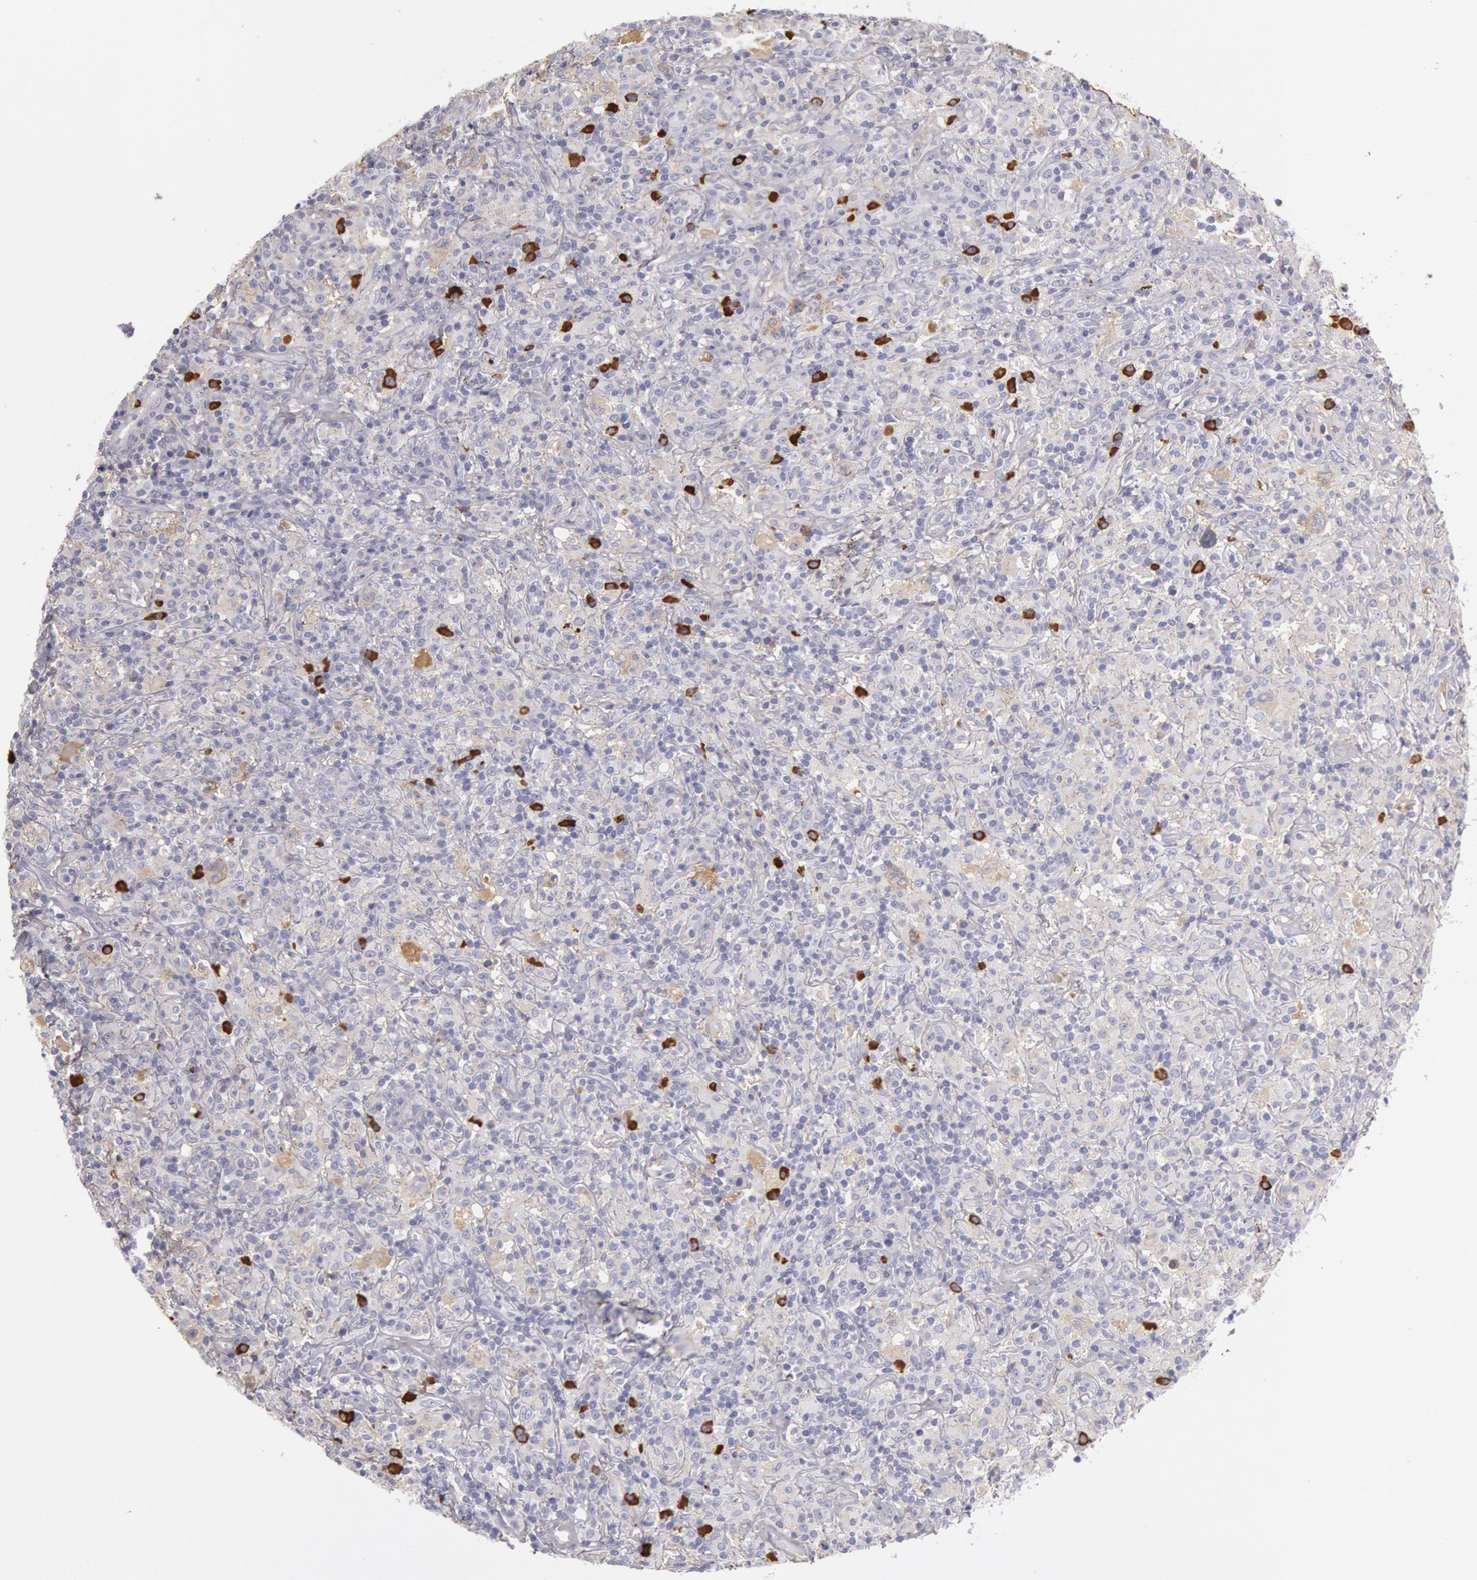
{"staining": {"intensity": "weak", "quantity": "25%-75%", "location": "cytoplasmic/membranous"}, "tissue": "lymphoma", "cell_type": "Tumor cells", "image_type": "cancer", "snomed": [{"axis": "morphology", "description": "Hodgkin's disease, NOS"}, {"axis": "topography", "description": "Lymph node"}], "caption": "A histopathology image showing weak cytoplasmic/membranous positivity in about 25%-75% of tumor cells in Hodgkin's disease, as visualized by brown immunohistochemical staining.", "gene": "IGHG1", "patient": {"sex": "male", "age": 46}}